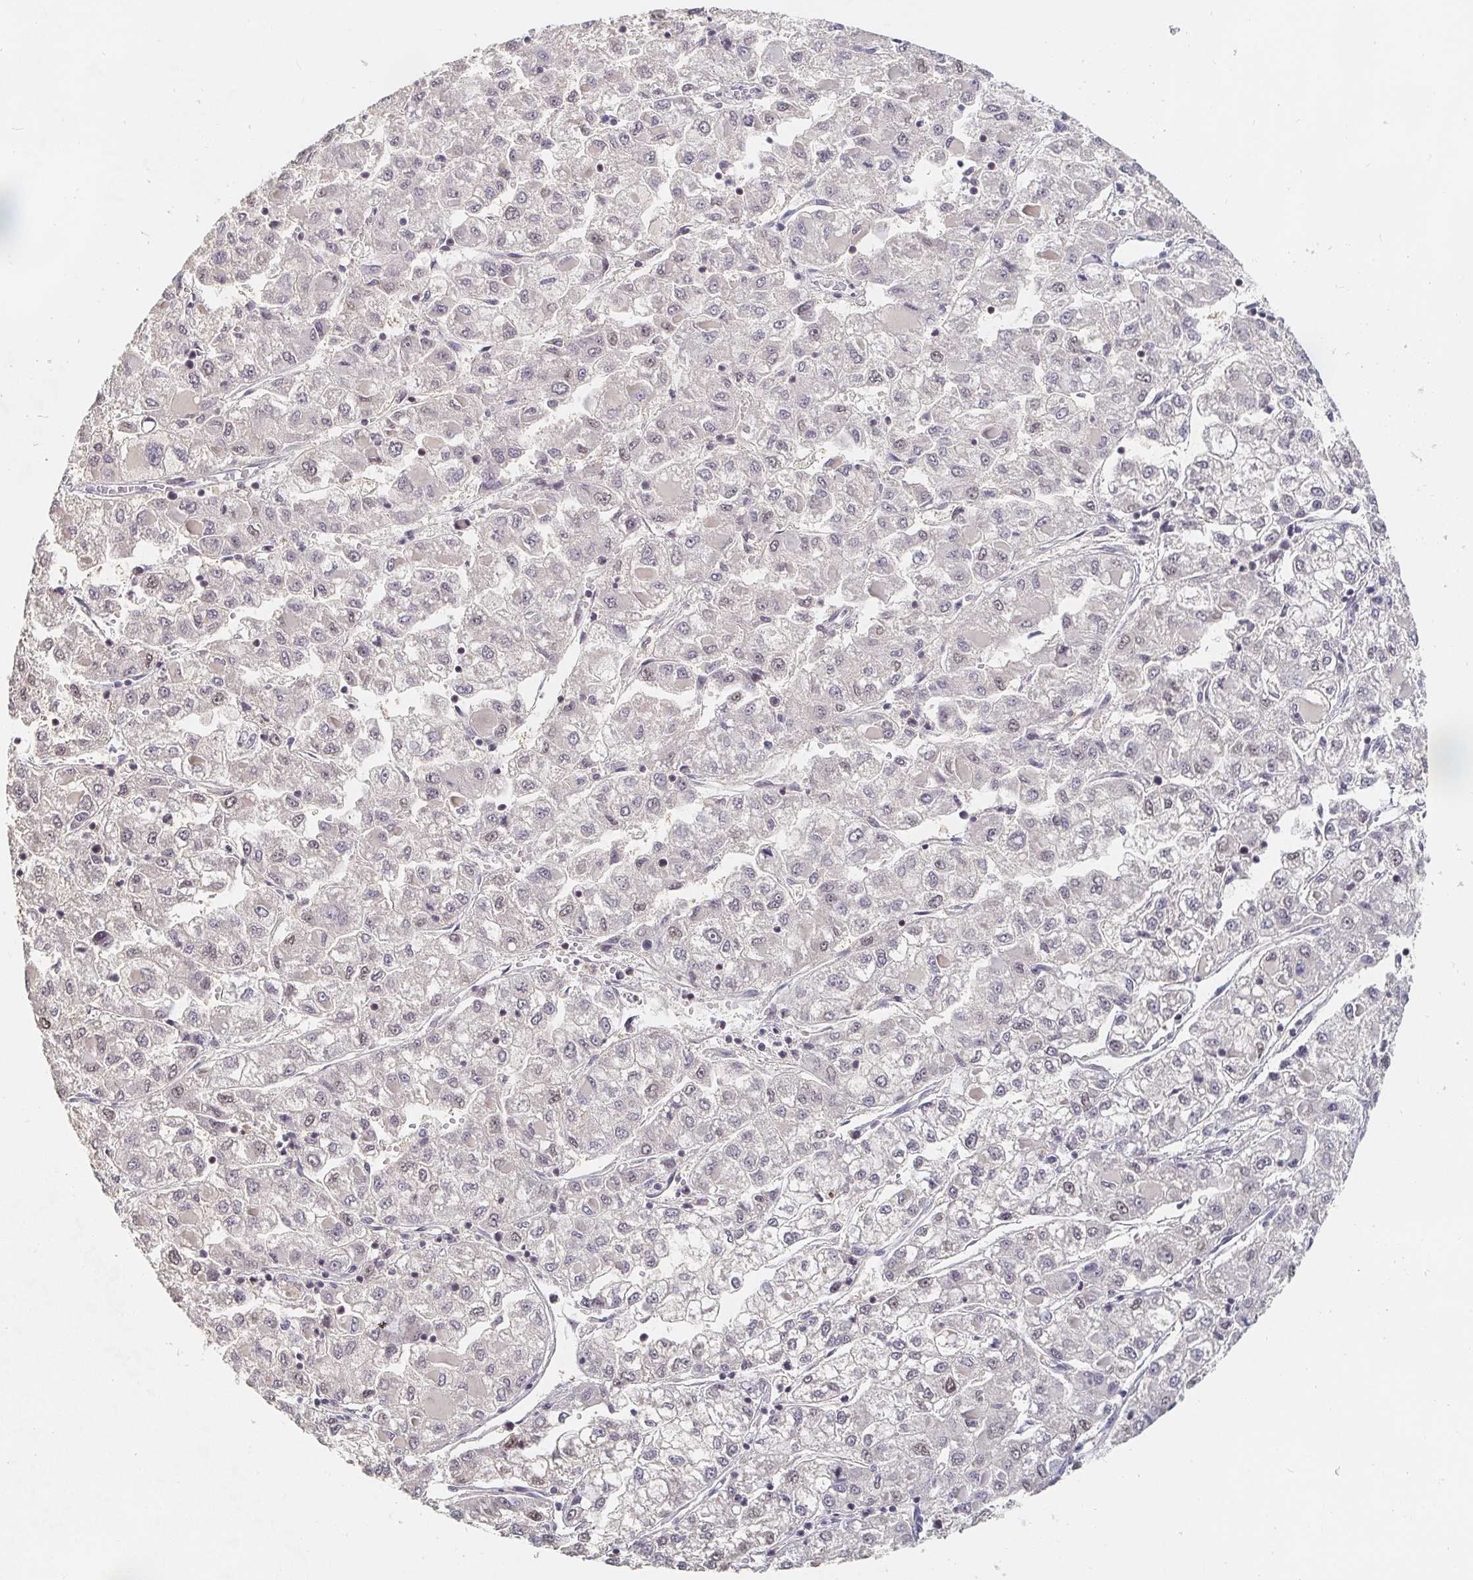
{"staining": {"intensity": "negative", "quantity": "none", "location": "none"}, "tissue": "liver cancer", "cell_type": "Tumor cells", "image_type": "cancer", "snomed": [{"axis": "morphology", "description": "Carcinoma, Hepatocellular, NOS"}, {"axis": "topography", "description": "Liver"}], "caption": "Immunohistochemistry (IHC) of liver cancer (hepatocellular carcinoma) displays no positivity in tumor cells.", "gene": "NME9", "patient": {"sex": "male", "age": 40}}